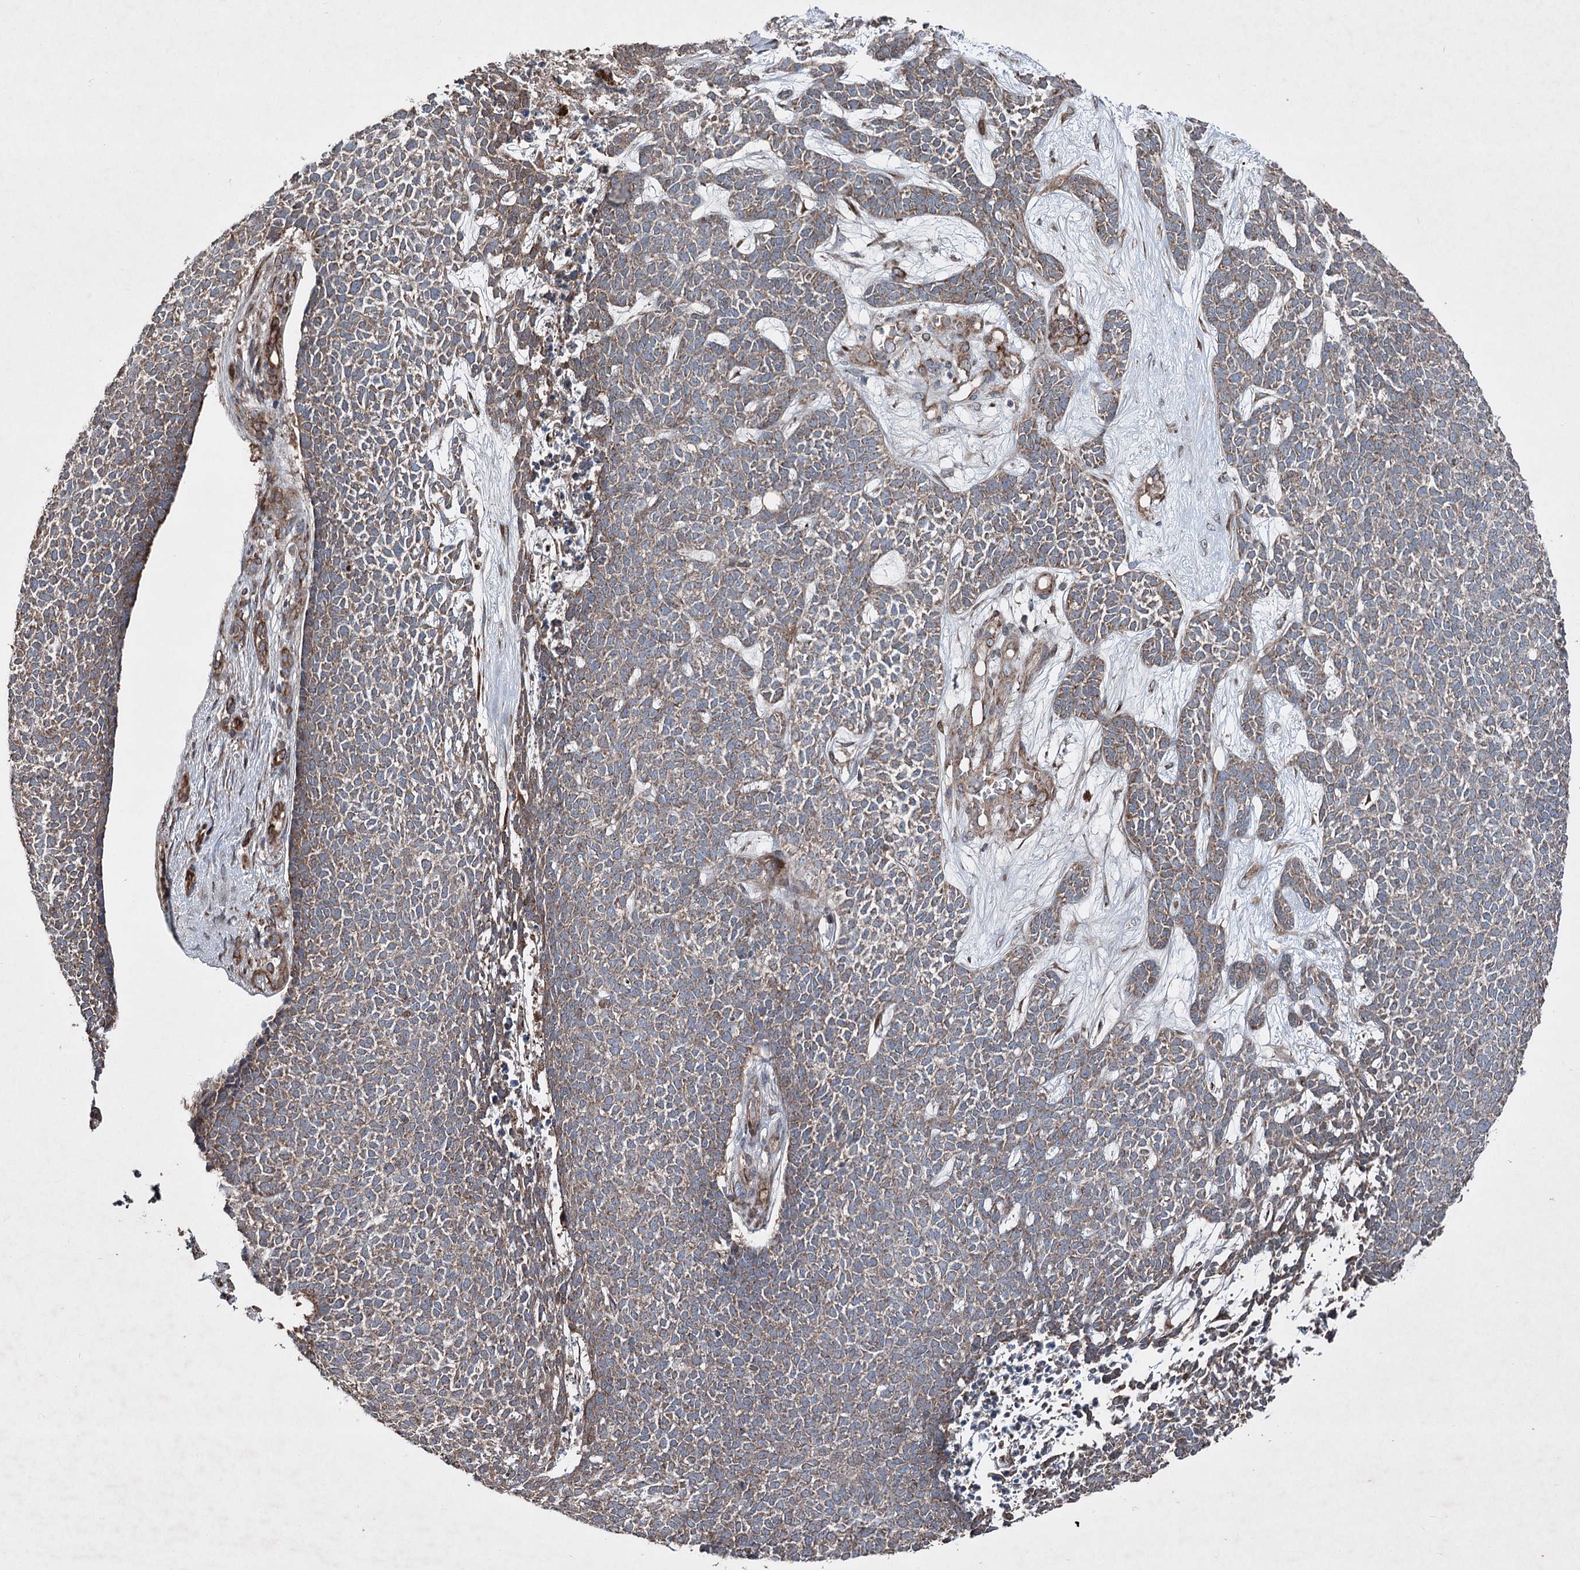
{"staining": {"intensity": "moderate", "quantity": "25%-75%", "location": "cytoplasmic/membranous"}, "tissue": "skin cancer", "cell_type": "Tumor cells", "image_type": "cancer", "snomed": [{"axis": "morphology", "description": "Basal cell carcinoma"}, {"axis": "topography", "description": "Skin"}], "caption": "Immunohistochemical staining of human skin cancer shows medium levels of moderate cytoplasmic/membranous staining in approximately 25%-75% of tumor cells.", "gene": "SERINC5", "patient": {"sex": "female", "age": 84}}